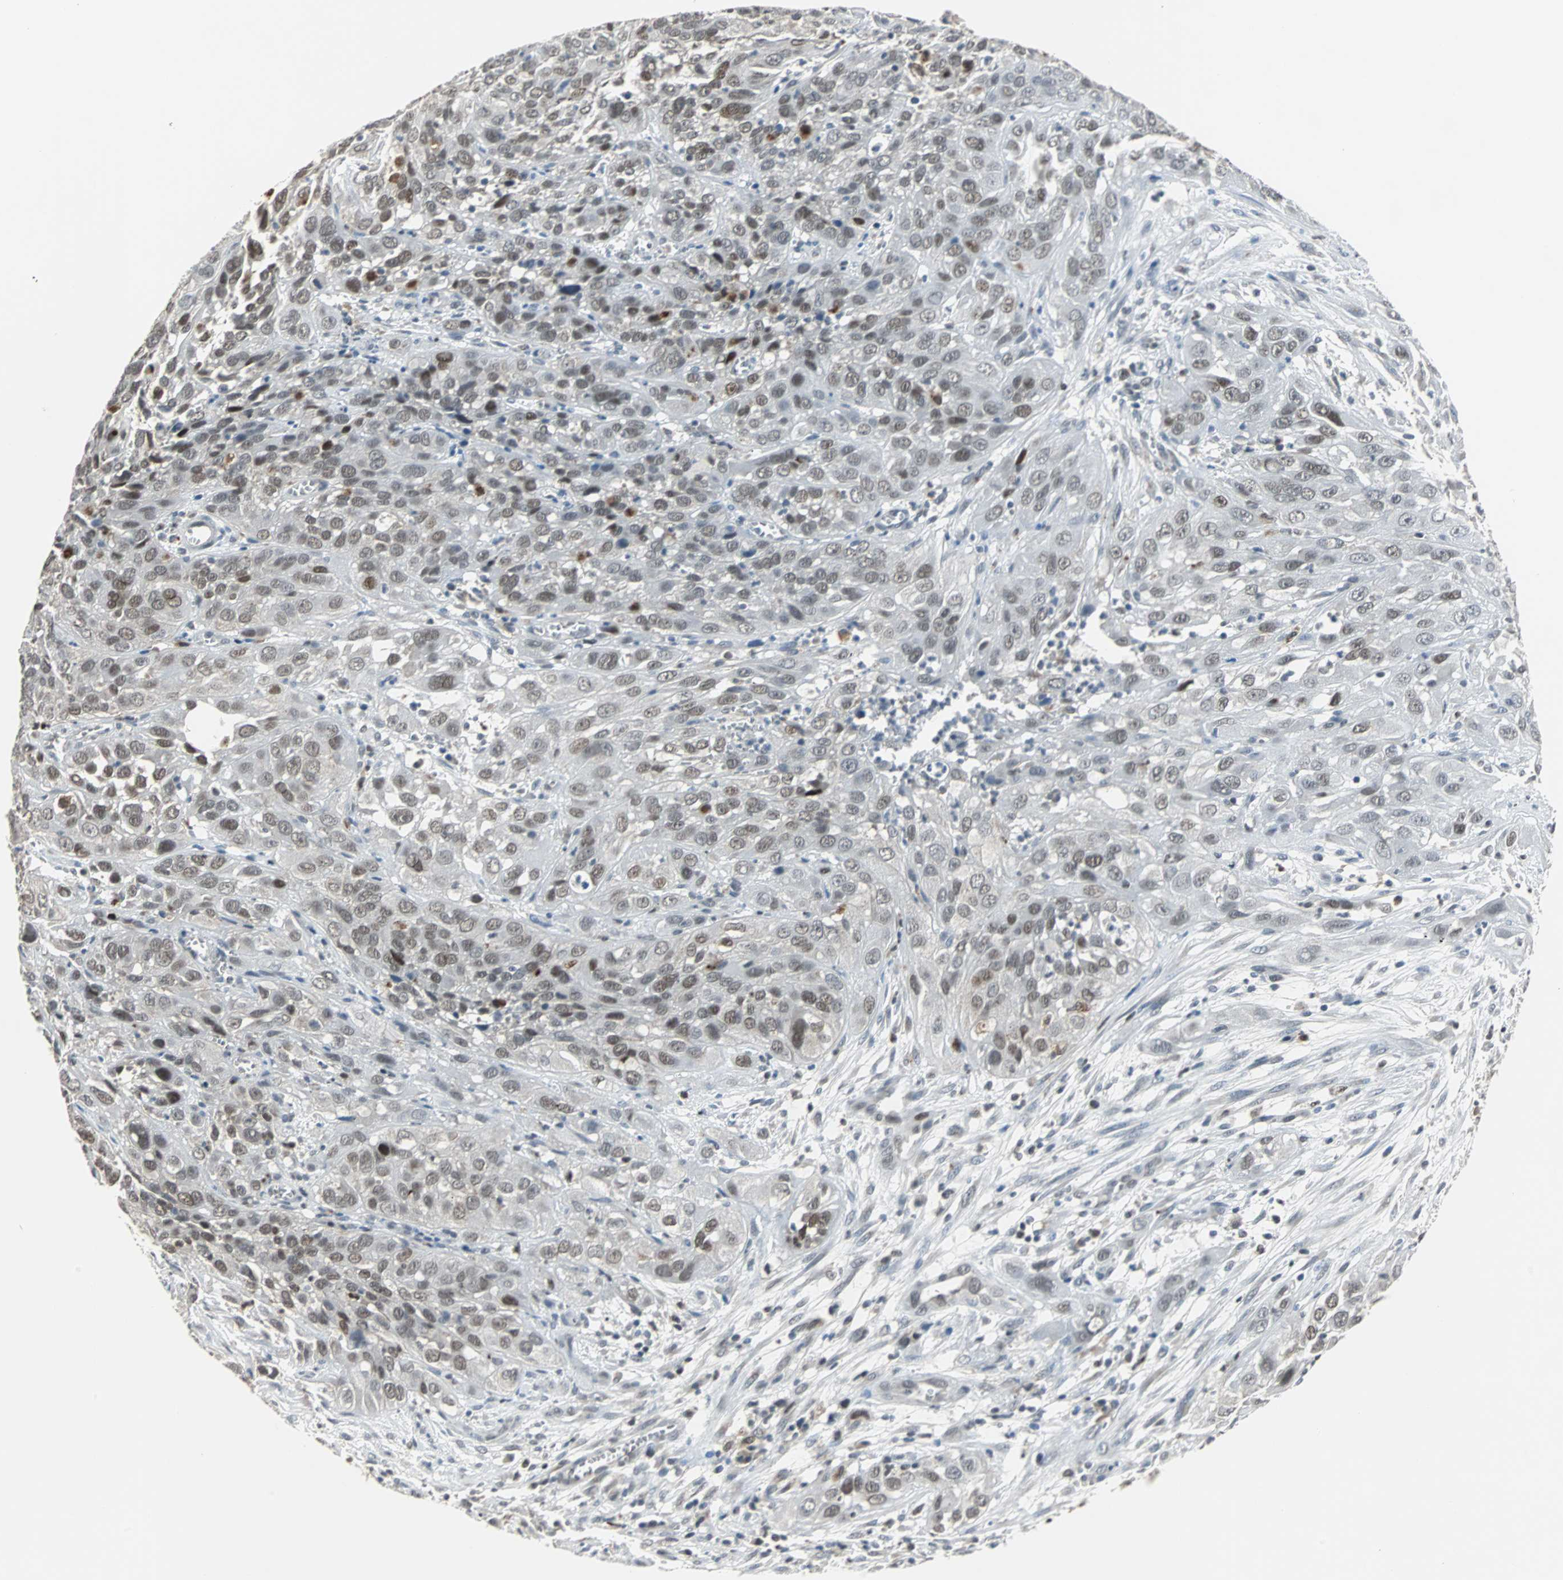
{"staining": {"intensity": "weak", "quantity": "25%-75%", "location": "nuclear"}, "tissue": "cervical cancer", "cell_type": "Tumor cells", "image_type": "cancer", "snomed": [{"axis": "morphology", "description": "Squamous cell carcinoma, NOS"}, {"axis": "topography", "description": "Cervix"}], "caption": "Brown immunohistochemical staining in squamous cell carcinoma (cervical) reveals weak nuclear expression in about 25%-75% of tumor cells. The staining was performed using DAB, with brown indicating positive protein expression. Nuclei are stained blue with hematoxylin.", "gene": "HLX", "patient": {"sex": "female", "age": 32}}